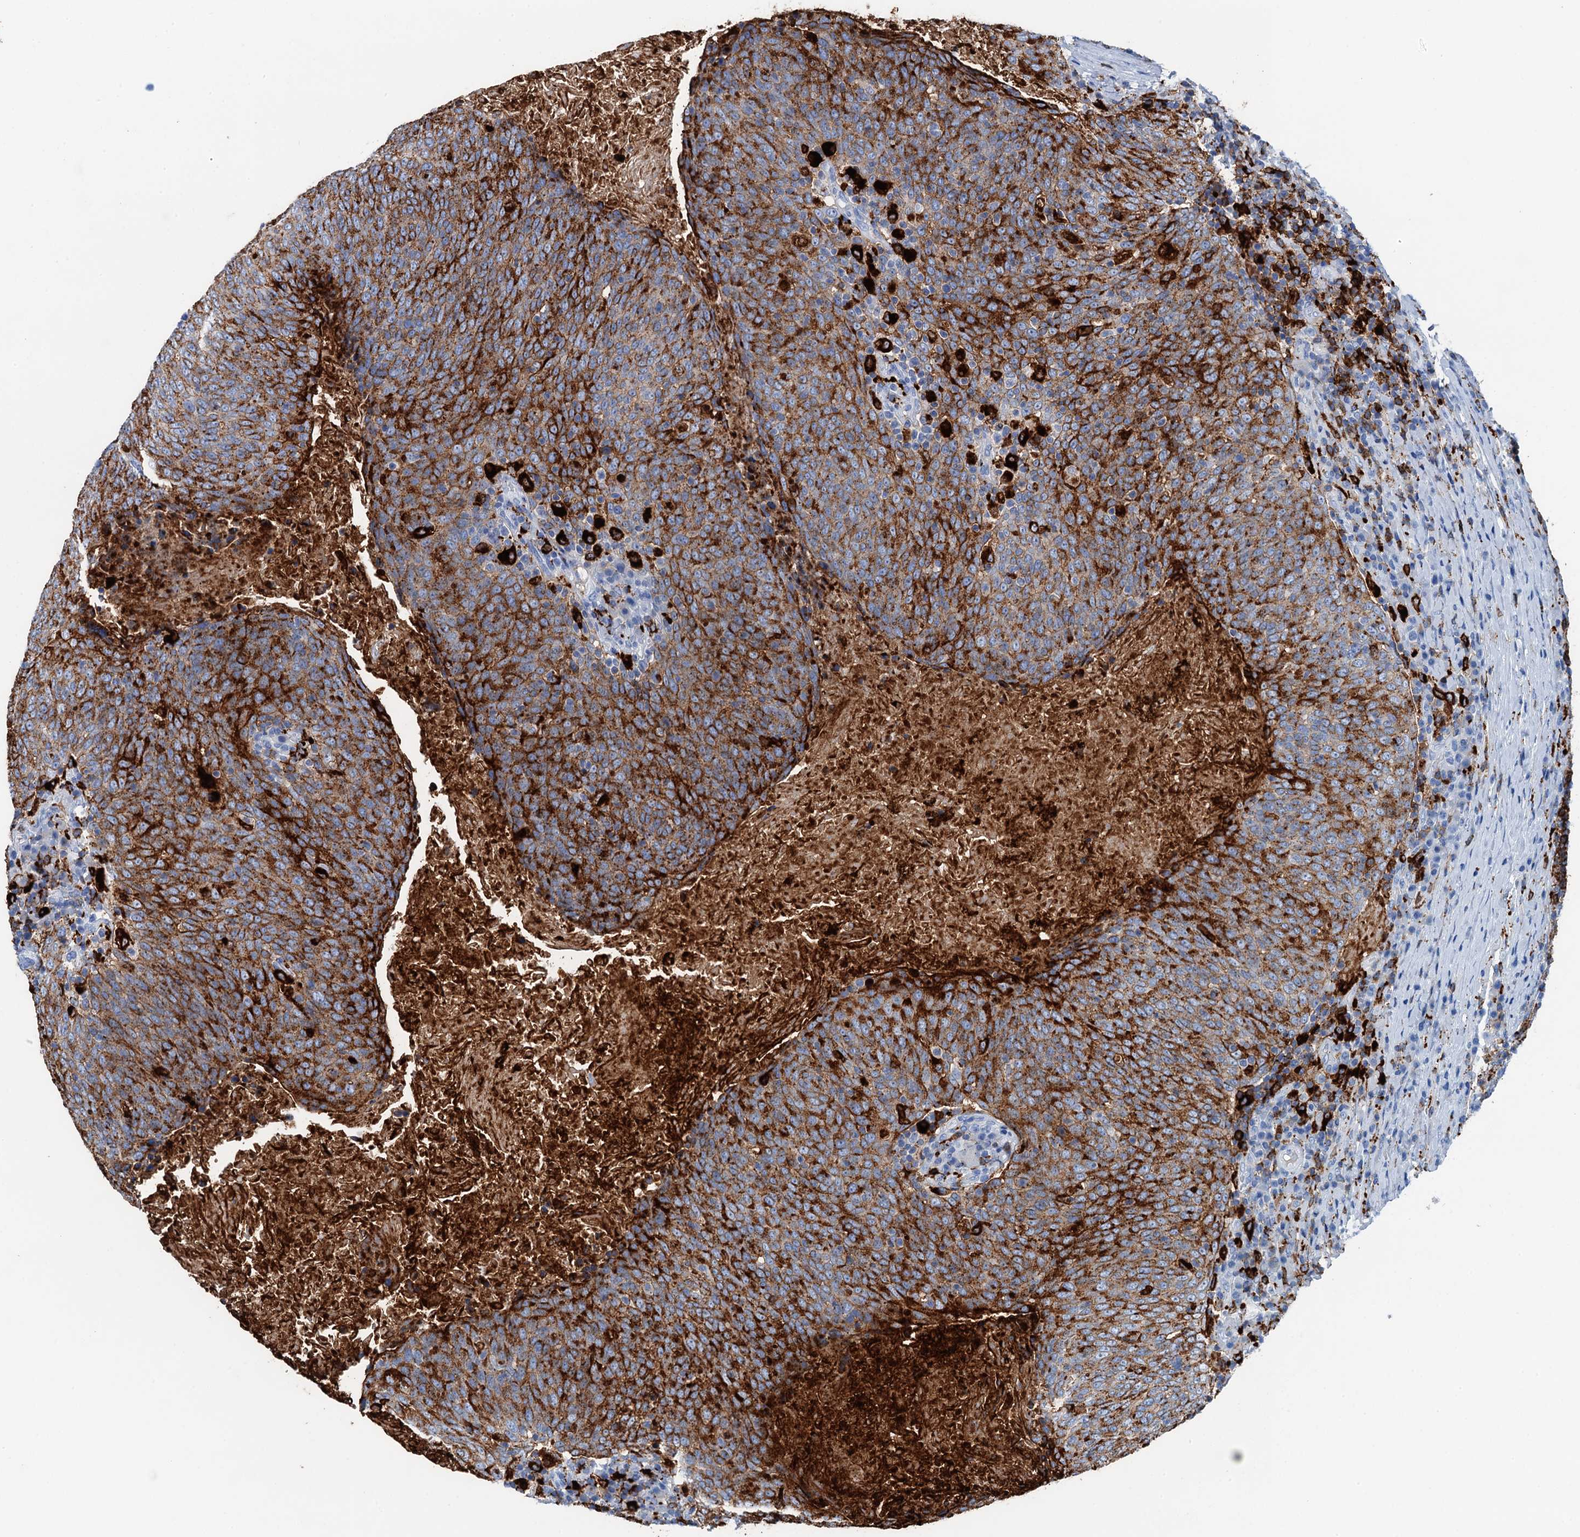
{"staining": {"intensity": "strong", "quantity": ">75%", "location": "cytoplasmic/membranous"}, "tissue": "head and neck cancer", "cell_type": "Tumor cells", "image_type": "cancer", "snomed": [{"axis": "morphology", "description": "Squamous cell carcinoma, NOS"}, {"axis": "morphology", "description": "Squamous cell carcinoma, metastatic, NOS"}, {"axis": "topography", "description": "Lymph node"}, {"axis": "topography", "description": "Head-Neck"}], "caption": "Strong cytoplasmic/membranous positivity is appreciated in approximately >75% of tumor cells in head and neck metastatic squamous cell carcinoma.", "gene": "PLAC8", "patient": {"sex": "male", "age": 62}}